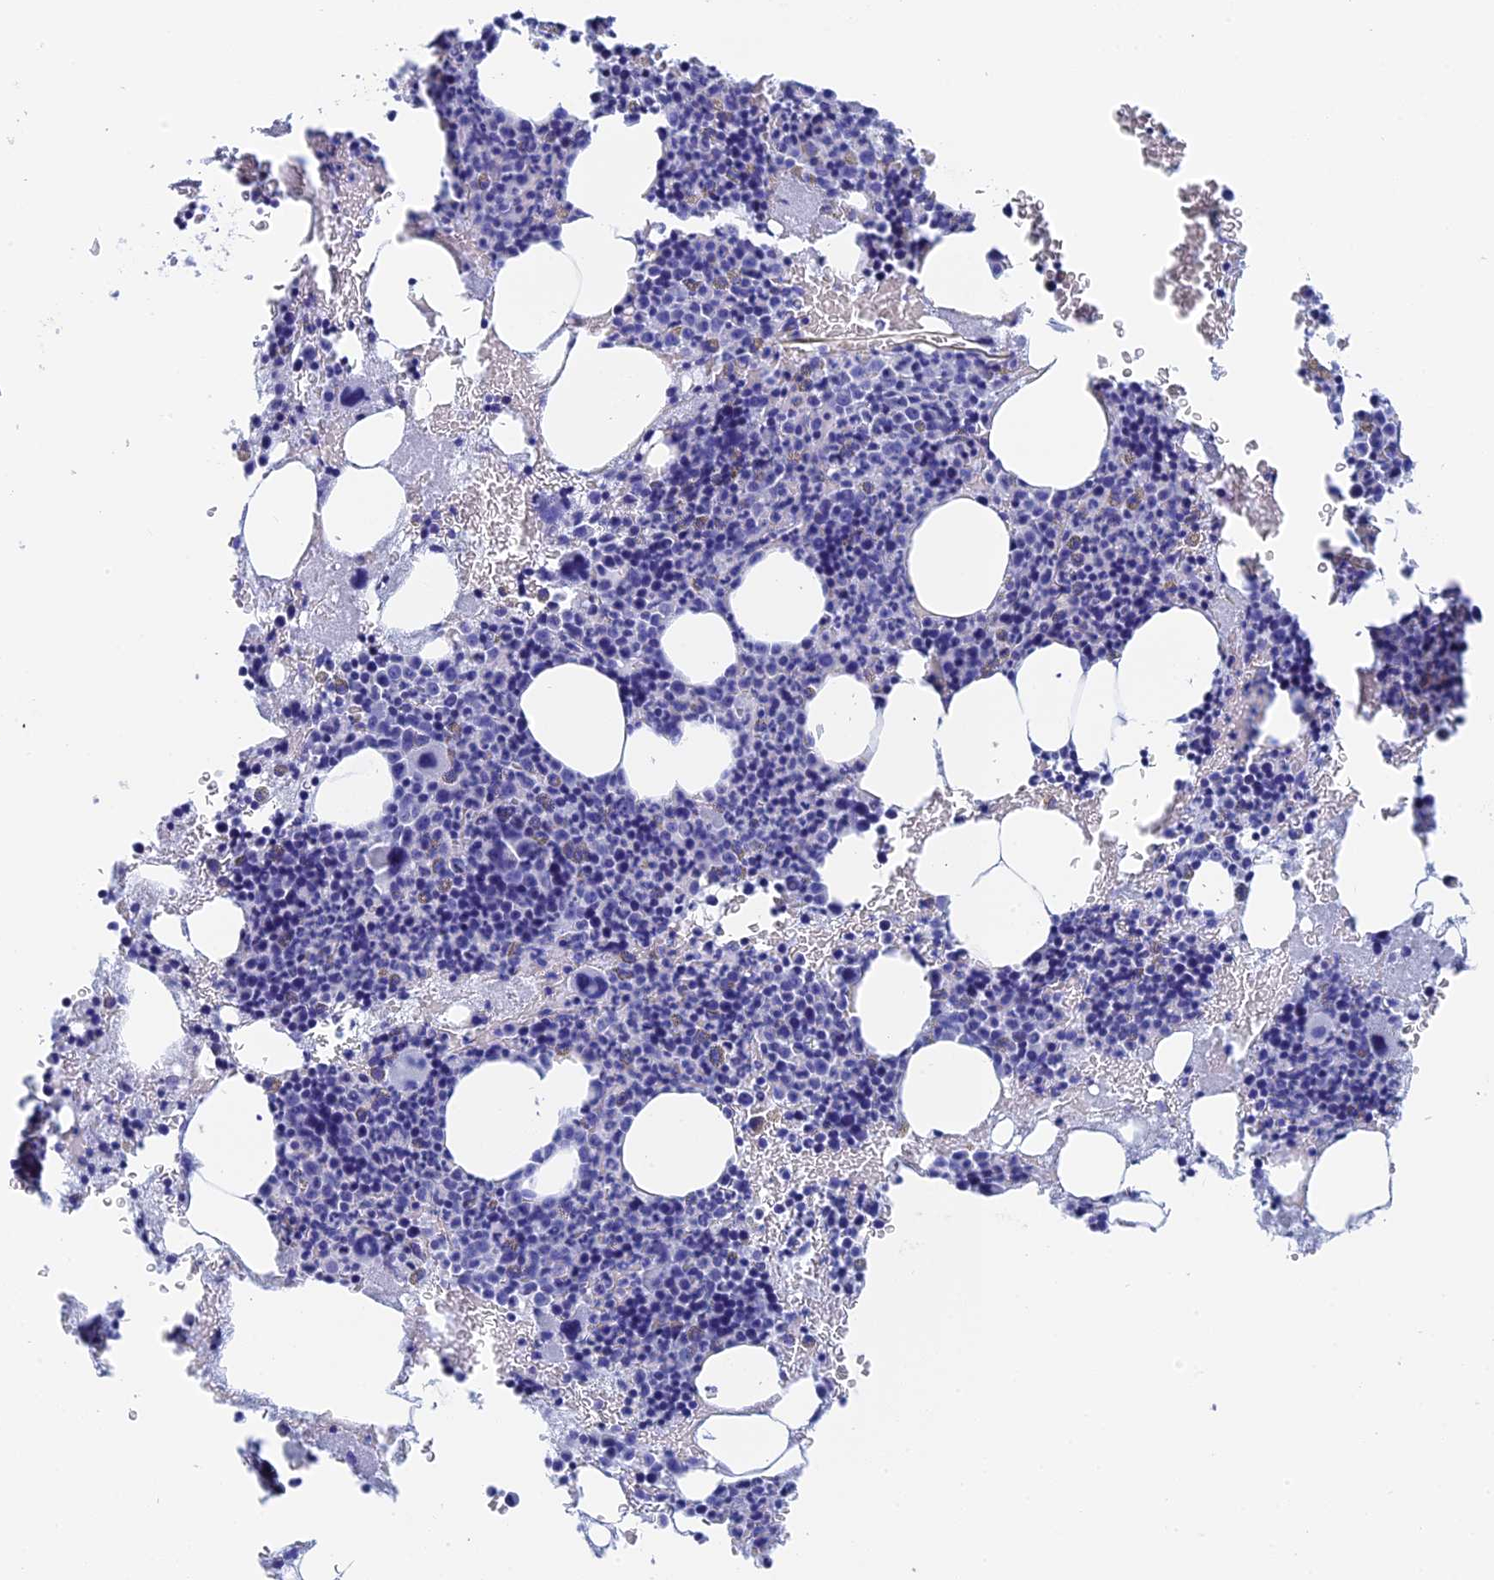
{"staining": {"intensity": "negative", "quantity": "none", "location": "none"}, "tissue": "bone marrow", "cell_type": "Hematopoietic cells", "image_type": "normal", "snomed": [{"axis": "morphology", "description": "Normal tissue, NOS"}, {"axis": "topography", "description": "Bone marrow"}], "caption": "Protein analysis of benign bone marrow exhibits no significant positivity in hematopoietic cells.", "gene": "TEX101", "patient": {"sex": "female", "age": 41}}